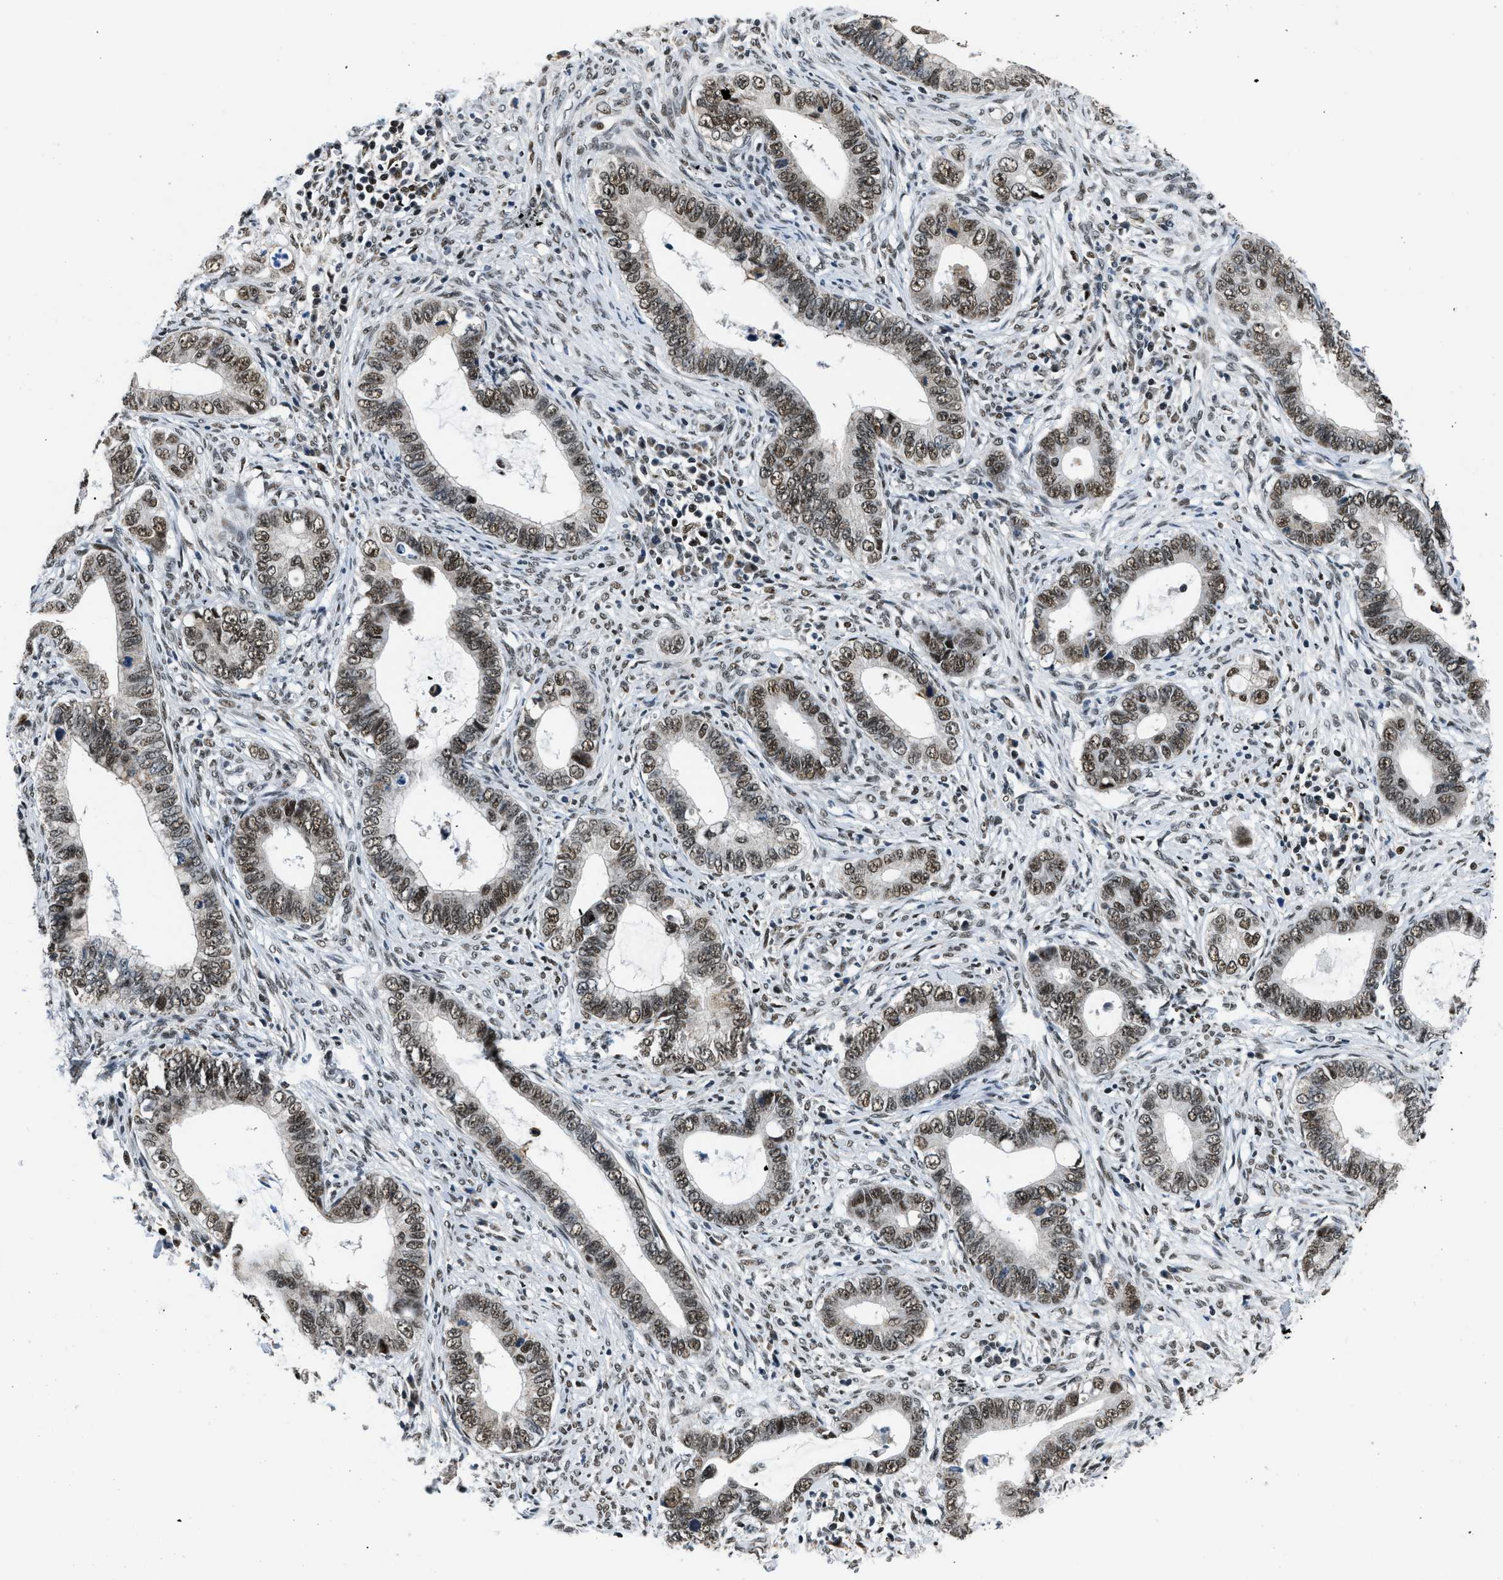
{"staining": {"intensity": "moderate", "quantity": ">75%", "location": "nuclear"}, "tissue": "cervical cancer", "cell_type": "Tumor cells", "image_type": "cancer", "snomed": [{"axis": "morphology", "description": "Adenocarcinoma, NOS"}, {"axis": "topography", "description": "Cervix"}], "caption": "Cervical cancer tissue displays moderate nuclear expression in approximately >75% of tumor cells, visualized by immunohistochemistry.", "gene": "KDM3B", "patient": {"sex": "female", "age": 44}}